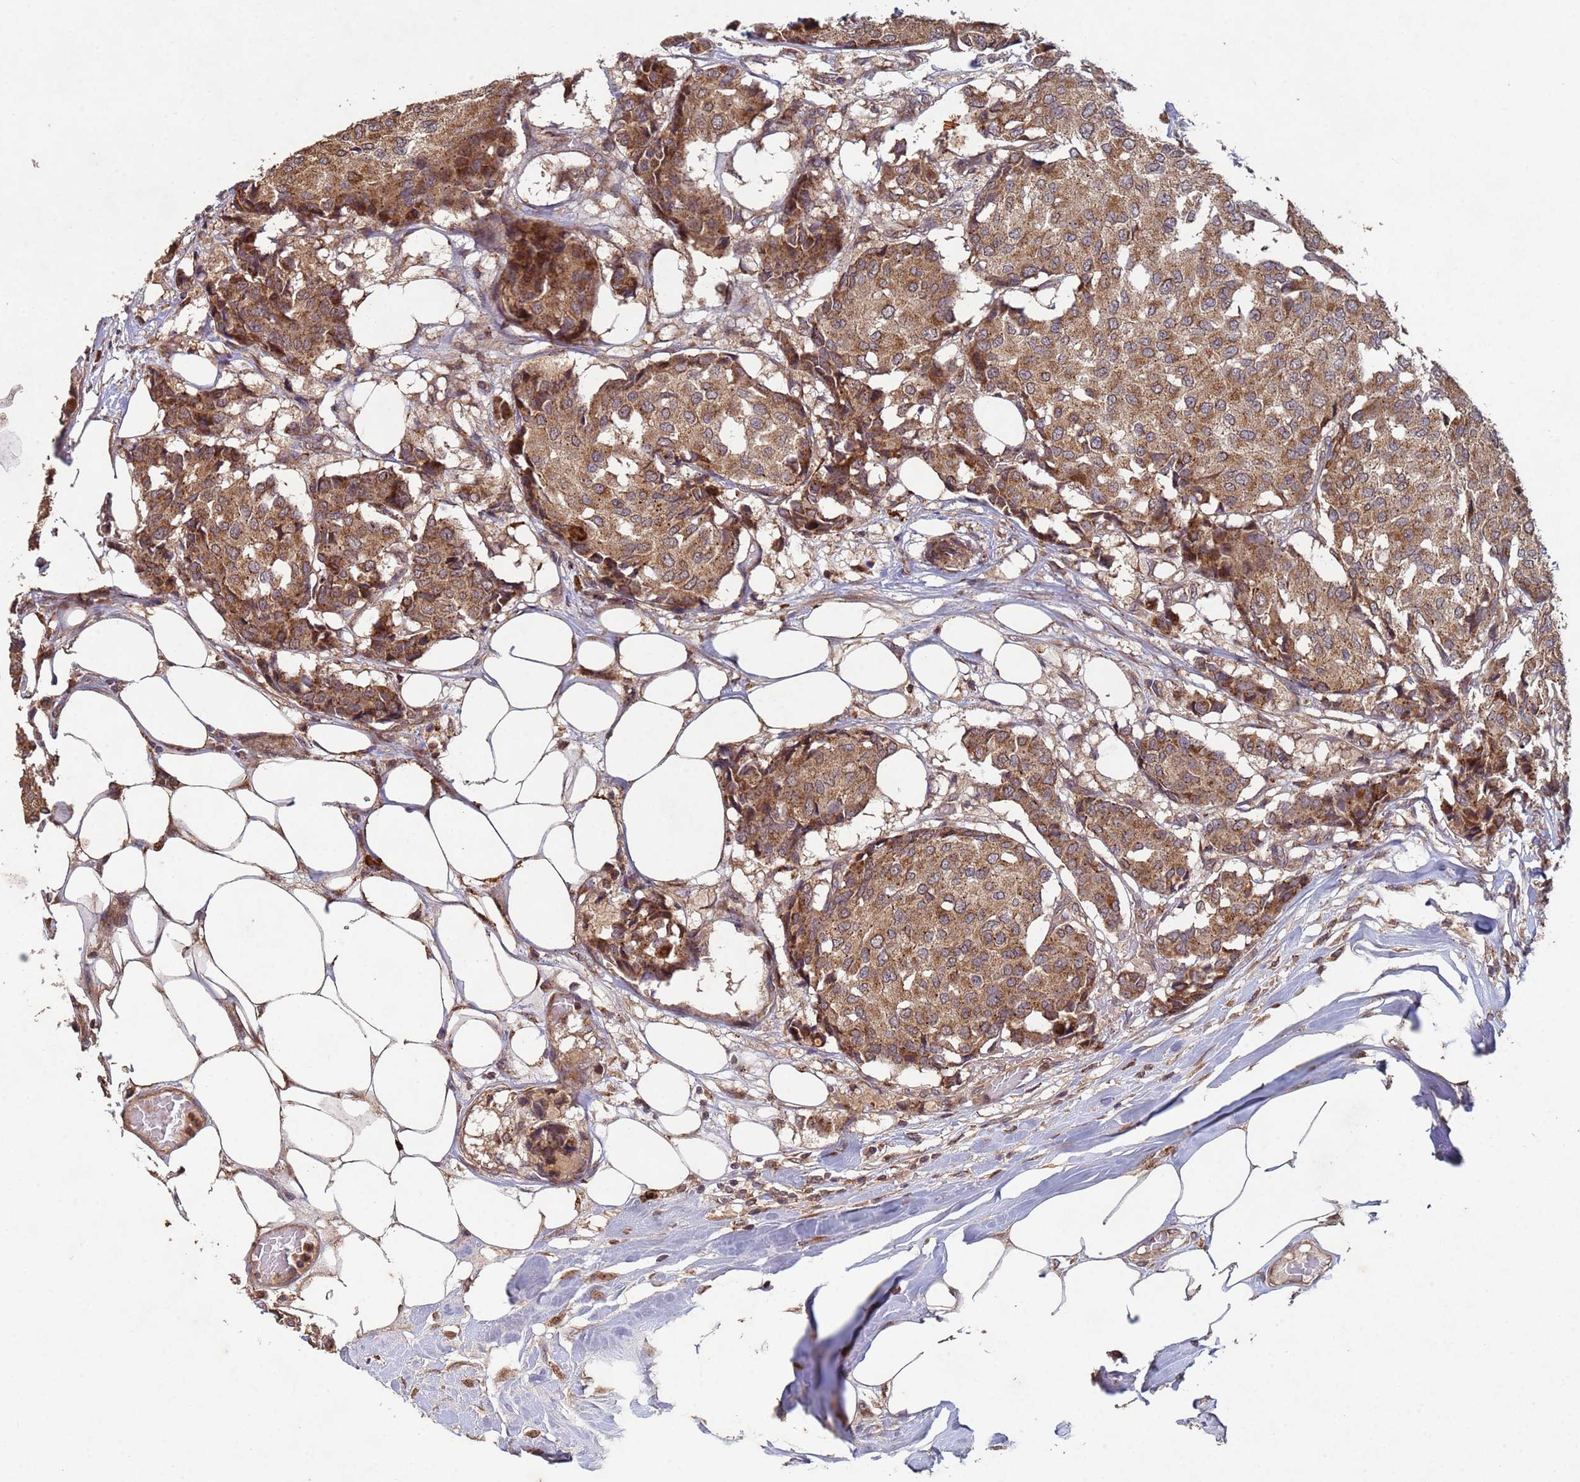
{"staining": {"intensity": "moderate", "quantity": ">75%", "location": "cytoplasmic/membranous"}, "tissue": "breast cancer", "cell_type": "Tumor cells", "image_type": "cancer", "snomed": [{"axis": "morphology", "description": "Duct carcinoma"}, {"axis": "topography", "description": "Breast"}], "caption": "Moderate cytoplasmic/membranous protein positivity is appreciated in approximately >75% of tumor cells in invasive ductal carcinoma (breast).", "gene": "FASTKD1", "patient": {"sex": "female", "age": 75}}